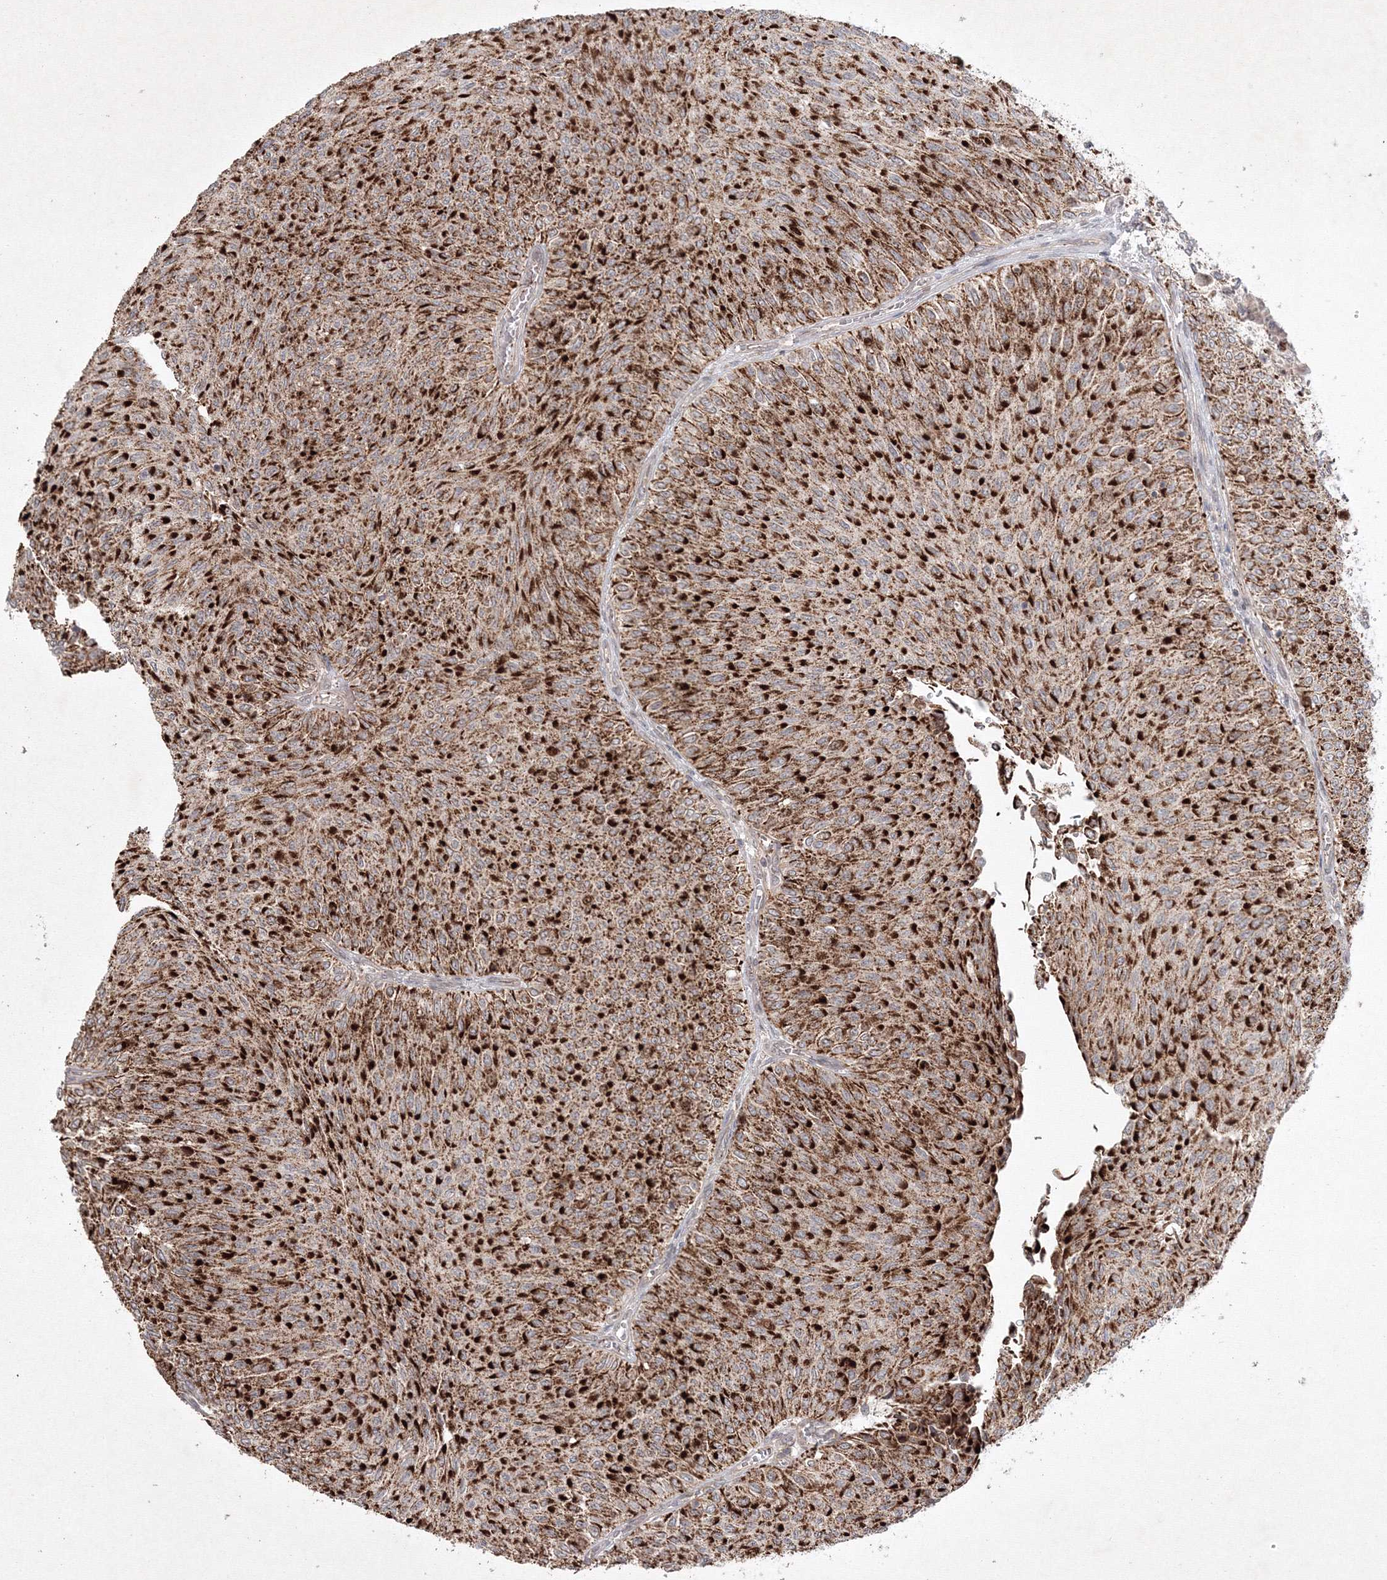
{"staining": {"intensity": "strong", "quantity": ">75%", "location": "cytoplasmic/membranous"}, "tissue": "urothelial cancer", "cell_type": "Tumor cells", "image_type": "cancer", "snomed": [{"axis": "morphology", "description": "Urothelial carcinoma, Low grade"}, {"axis": "topography", "description": "Urinary bladder"}], "caption": "Immunohistochemical staining of human urothelial cancer demonstrates high levels of strong cytoplasmic/membranous positivity in approximately >75% of tumor cells. The protein of interest is shown in brown color, while the nuclei are stained blue.", "gene": "KIF20A", "patient": {"sex": "male", "age": 78}}